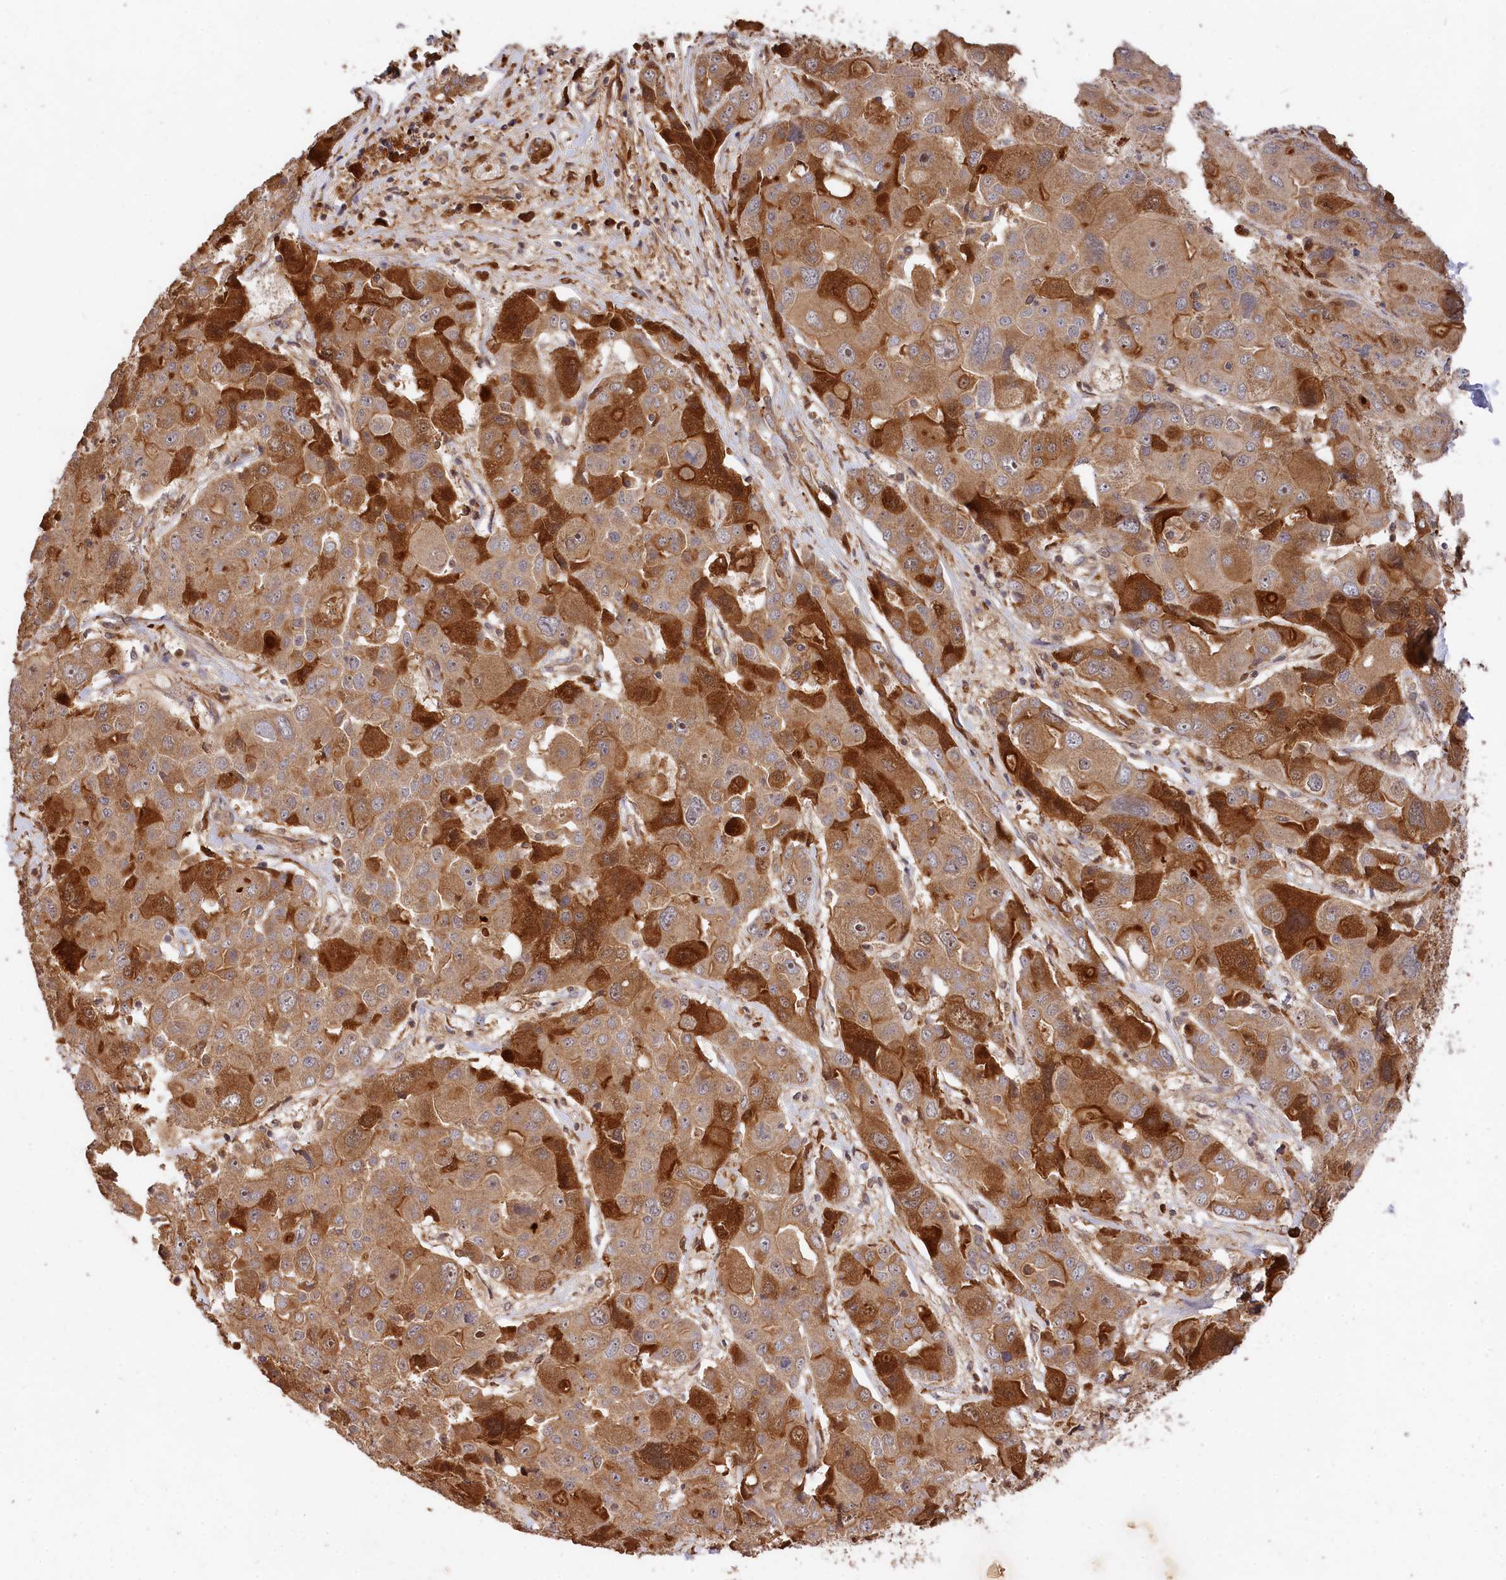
{"staining": {"intensity": "moderate", "quantity": ">75%", "location": "cytoplasmic/membranous"}, "tissue": "liver cancer", "cell_type": "Tumor cells", "image_type": "cancer", "snomed": [{"axis": "morphology", "description": "Cholangiocarcinoma"}, {"axis": "topography", "description": "Liver"}], "caption": "DAB (3,3'-diaminobenzidine) immunohistochemical staining of human liver cancer shows moderate cytoplasmic/membranous protein expression in about >75% of tumor cells.", "gene": "MCF2L2", "patient": {"sex": "male", "age": 67}}